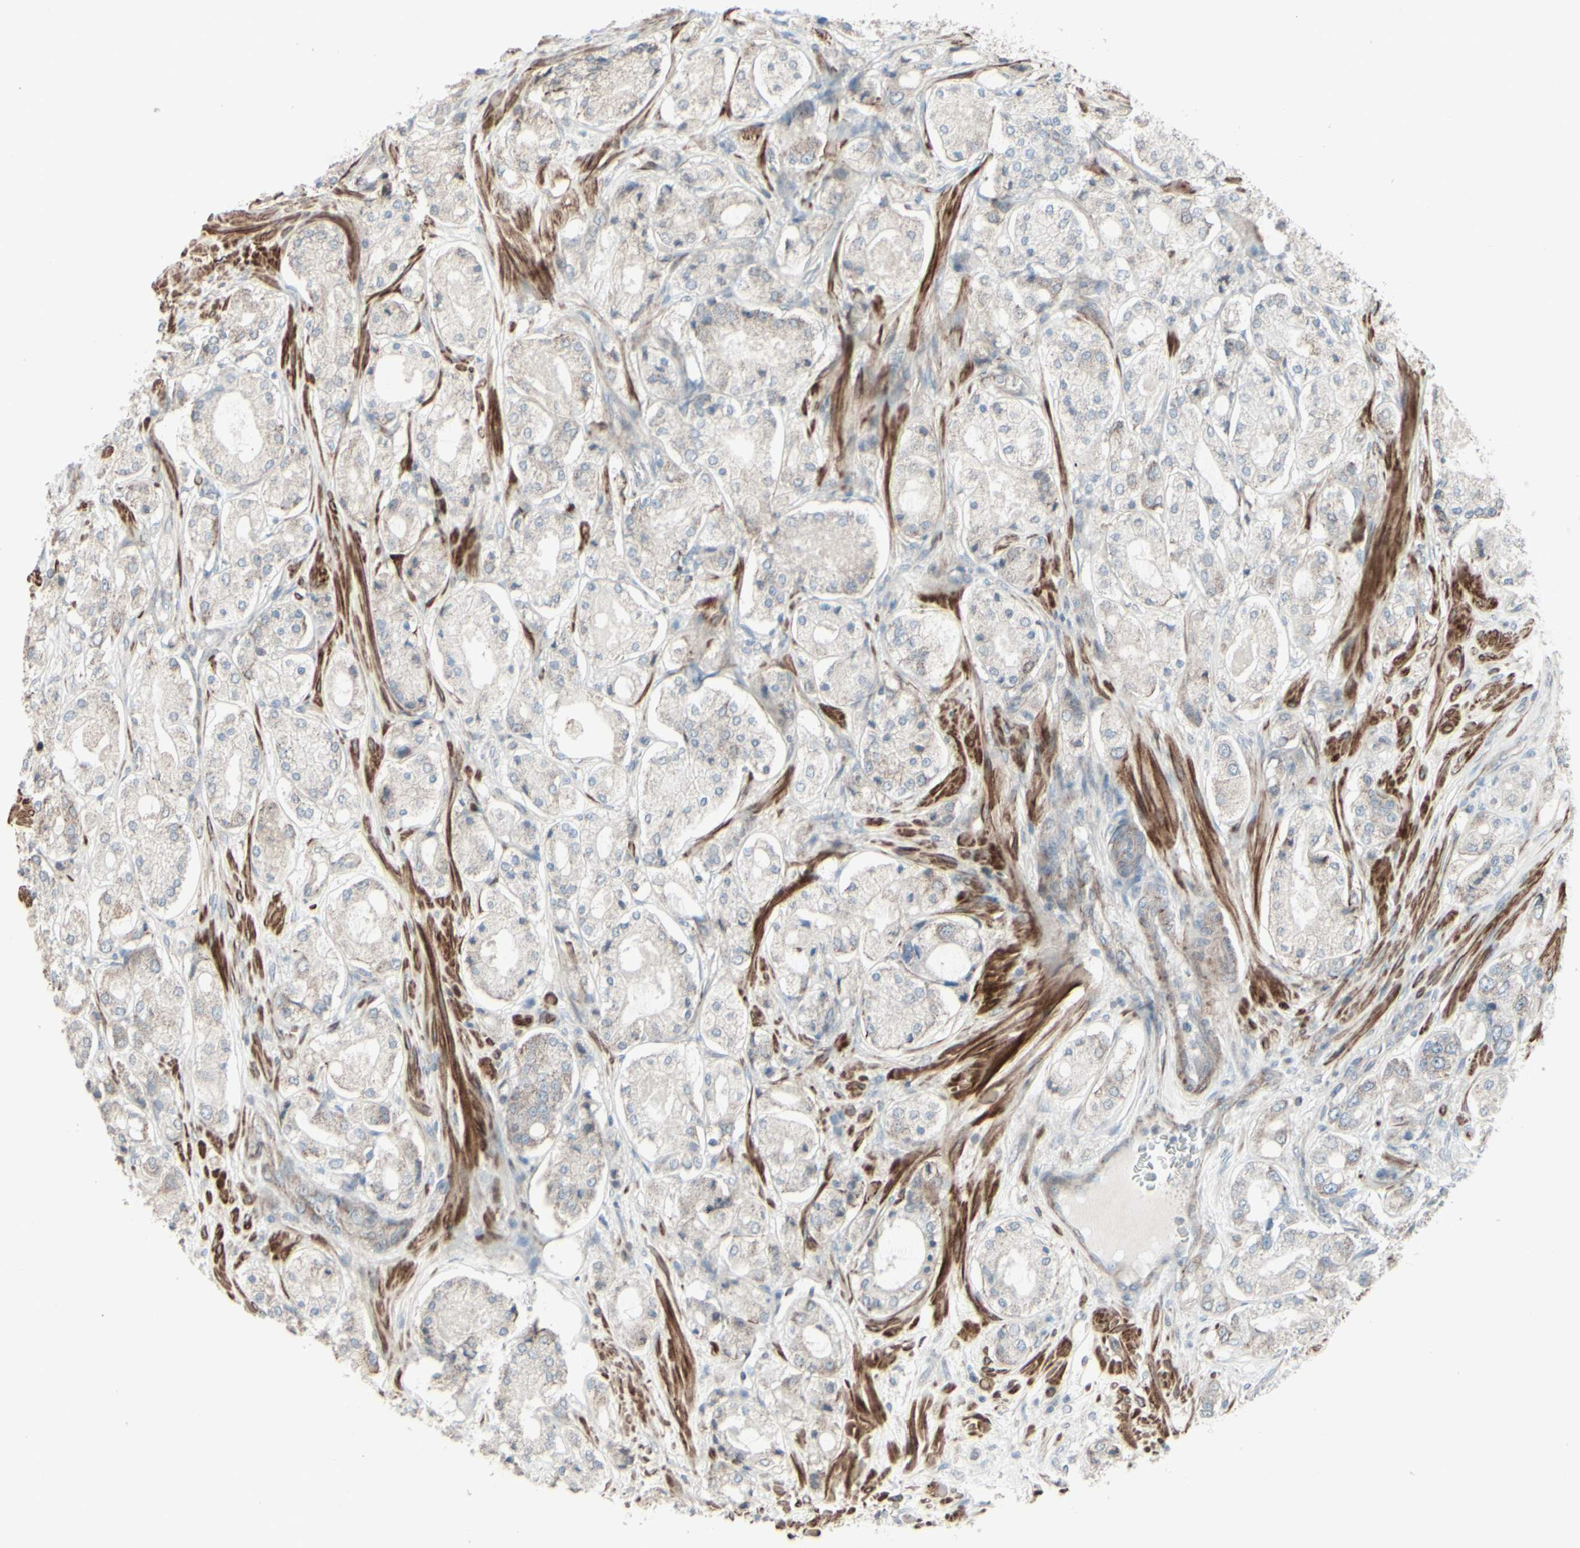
{"staining": {"intensity": "moderate", "quantity": ">75%", "location": "cytoplasmic/membranous"}, "tissue": "prostate cancer", "cell_type": "Tumor cells", "image_type": "cancer", "snomed": [{"axis": "morphology", "description": "Adenocarcinoma, High grade"}, {"axis": "topography", "description": "Prostate"}], "caption": "A micrograph of adenocarcinoma (high-grade) (prostate) stained for a protein displays moderate cytoplasmic/membranous brown staining in tumor cells. (Stains: DAB in brown, nuclei in blue, Microscopy: brightfield microscopy at high magnification).", "gene": "GMNN", "patient": {"sex": "male", "age": 65}}